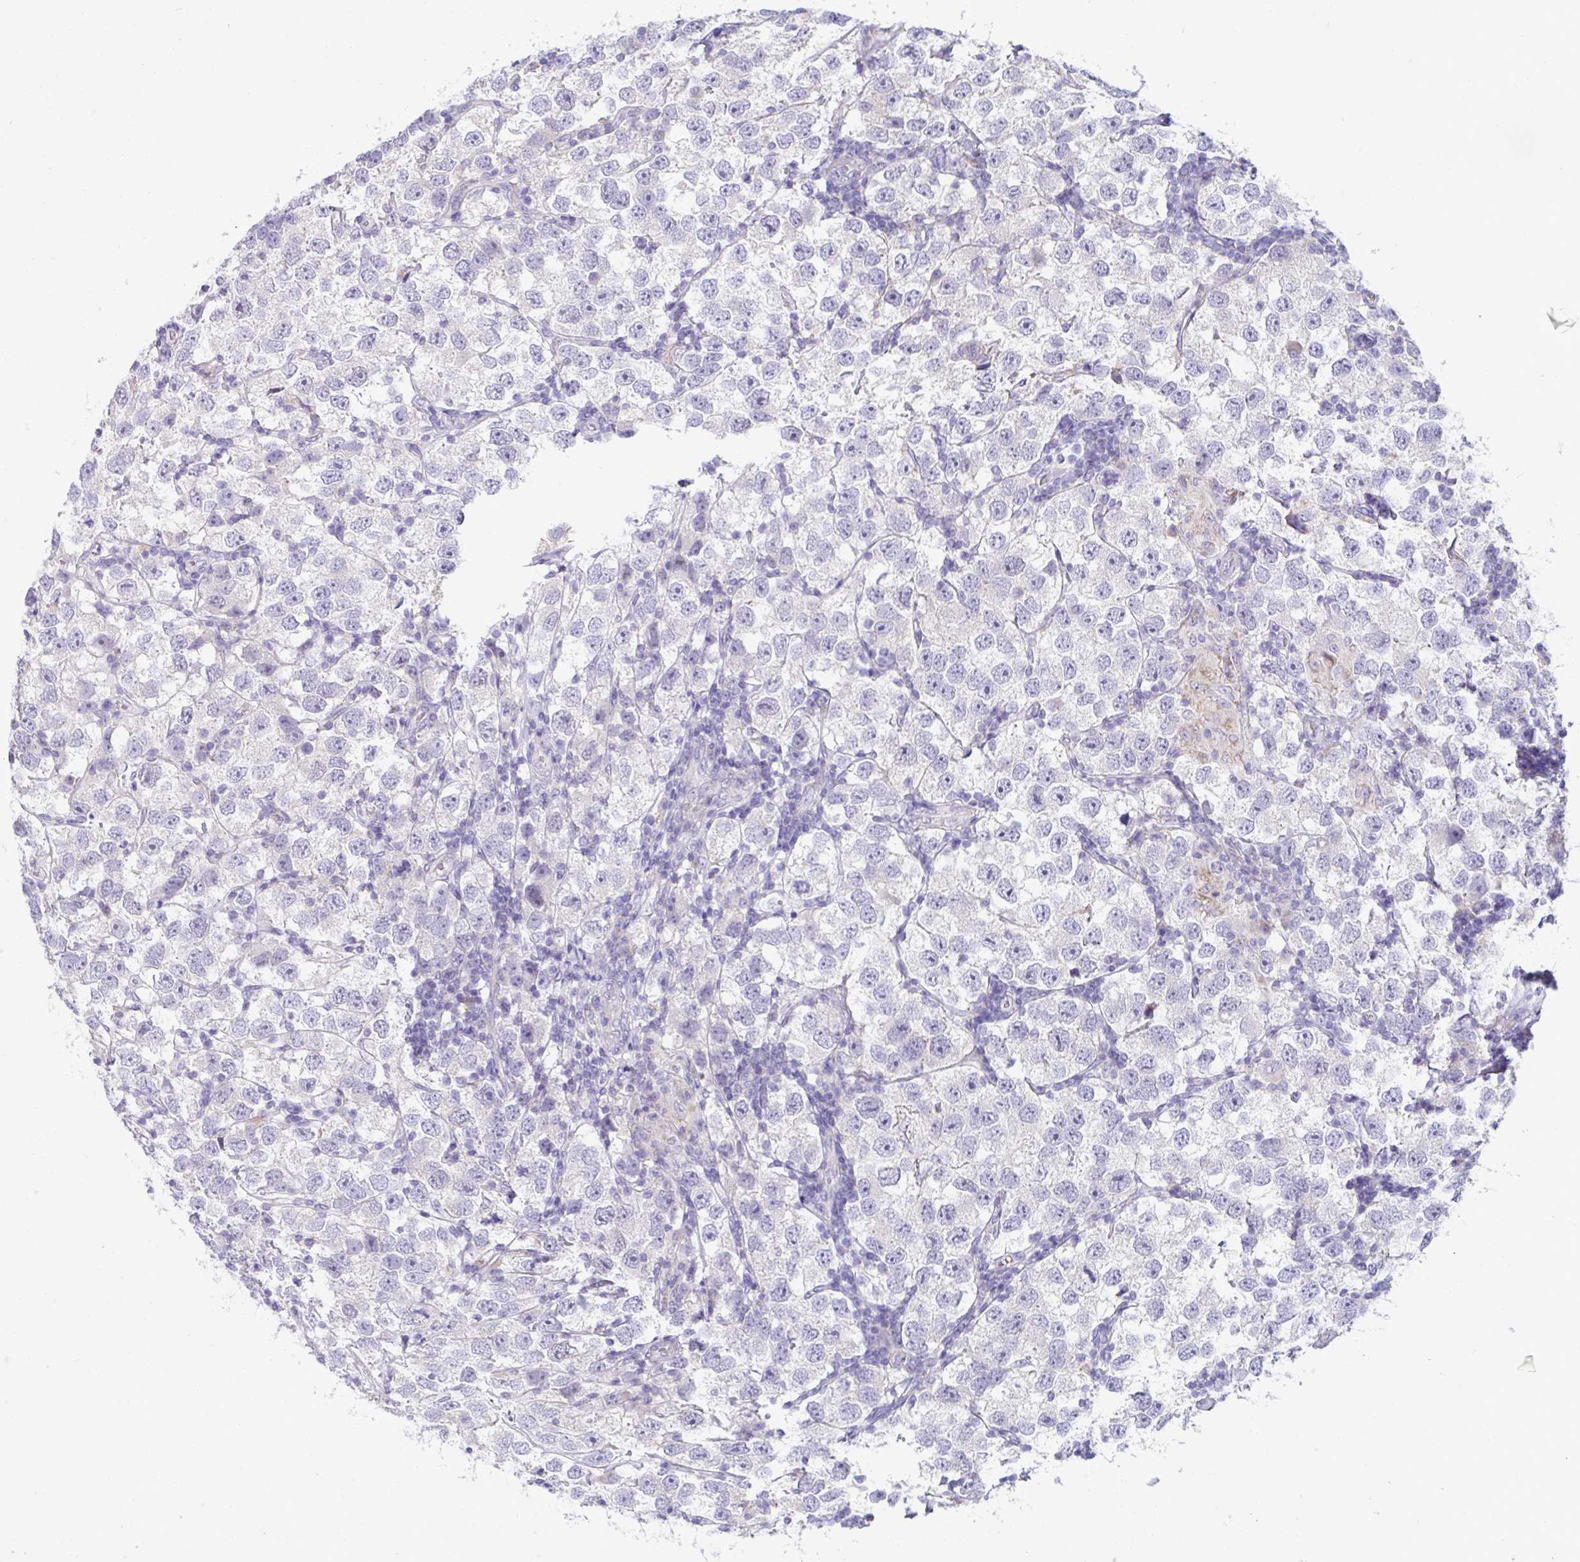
{"staining": {"intensity": "negative", "quantity": "none", "location": "none"}, "tissue": "testis cancer", "cell_type": "Tumor cells", "image_type": "cancer", "snomed": [{"axis": "morphology", "description": "Seminoma, NOS"}, {"axis": "topography", "description": "Testis"}], "caption": "Testis seminoma was stained to show a protein in brown. There is no significant expression in tumor cells.", "gene": "DTX3", "patient": {"sex": "male", "age": 26}}